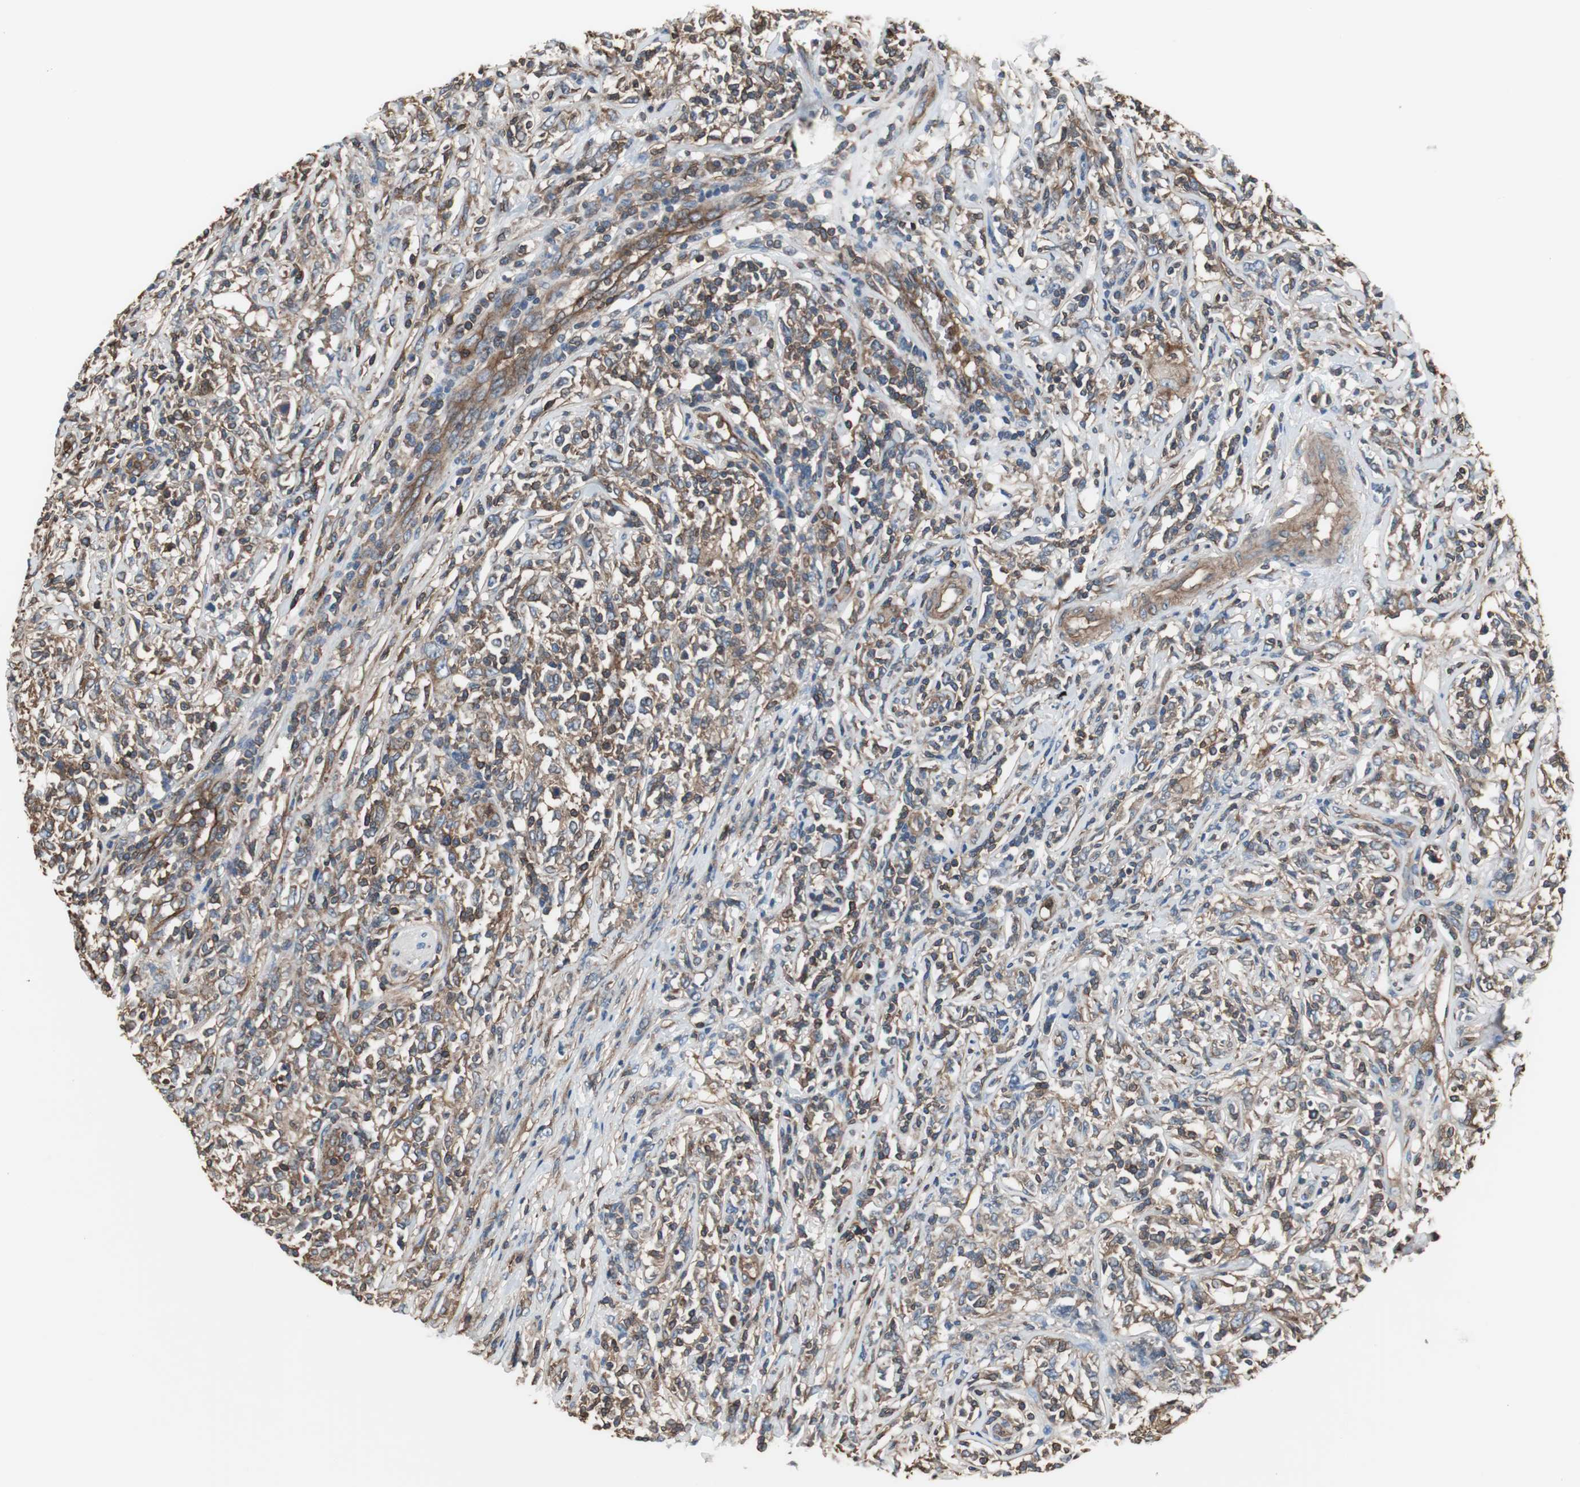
{"staining": {"intensity": "moderate", "quantity": ">75%", "location": "cytoplasmic/membranous"}, "tissue": "lymphoma", "cell_type": "Tumor cells", "image_type": "cancer", "snomed": [{"axis": "morphology", "description": "Malignant lymphoma, non-Hodgkin's type, High grade"}, {"axis": "topography", "description": "Lymph node"}], "caption": "A micrograph showing moderate cytoplasmic/membranous expression in about >75% of tumor cells in lymphoma, as visualized by brown immunohistochemical staining.", "gene": "ACTN1", "patient": {"sex": "female", "age": 84}}